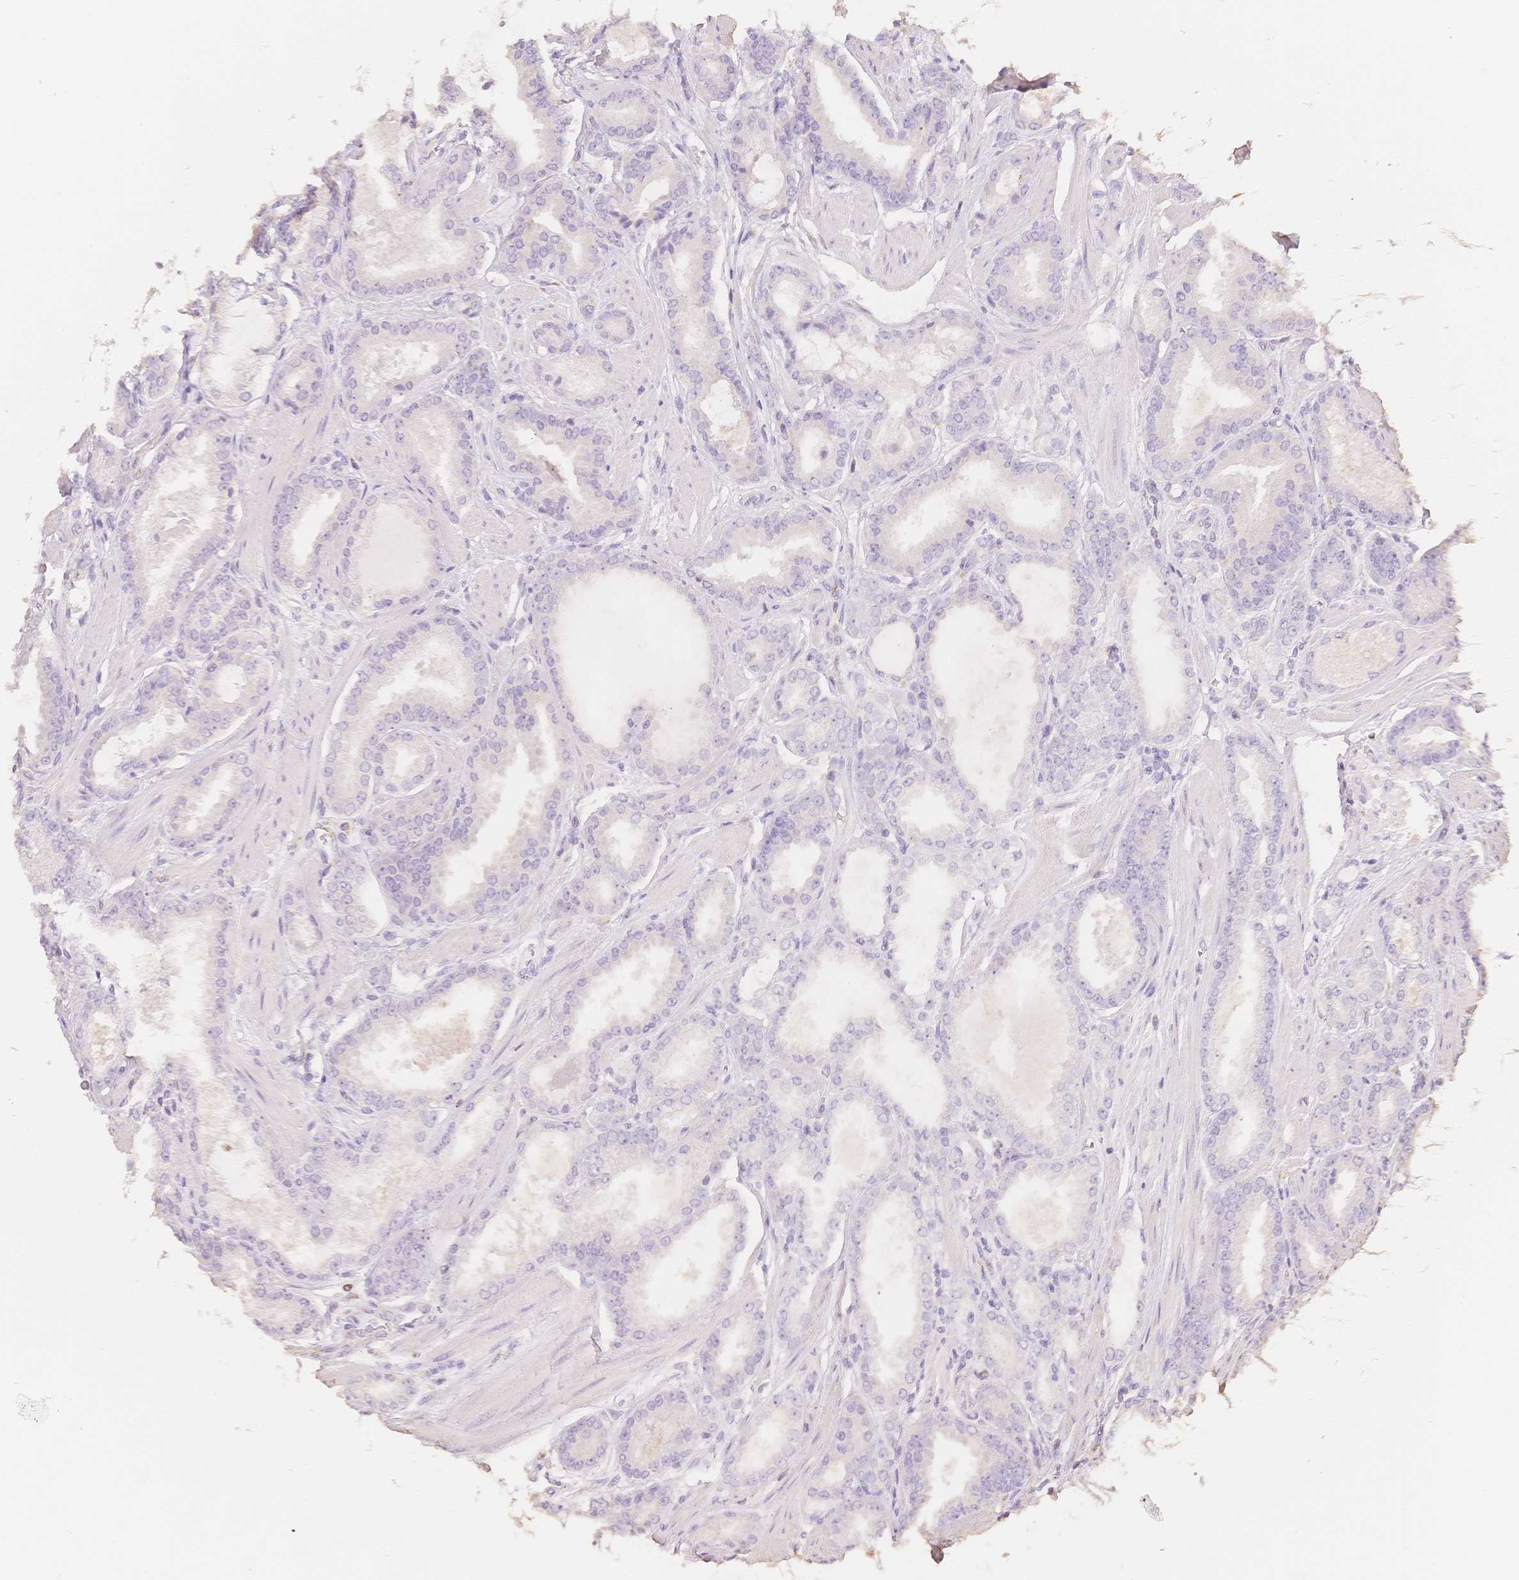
{"staining": {"intensity": "negative", "quantity": "none", "location": "none"}, "tissue": "prostate cancer", "cell_type": "Tumor cells", "image_type": "cancer", "snomed": [{"axis": "morphology", "description": "Adenocarcinoma, Low grade"}, {"axis": "topography", "description": "Prostate"}], "caption": "Histopathology image shows no protein staining in tumor cells of prostate cancer (adenocarcinoma (low-grade)) tissue. (Brightfield microscopy of DAB IHC at high magnification).", "gene": "MBOAT7", "patient": {"sex": "male", "age": 42}}